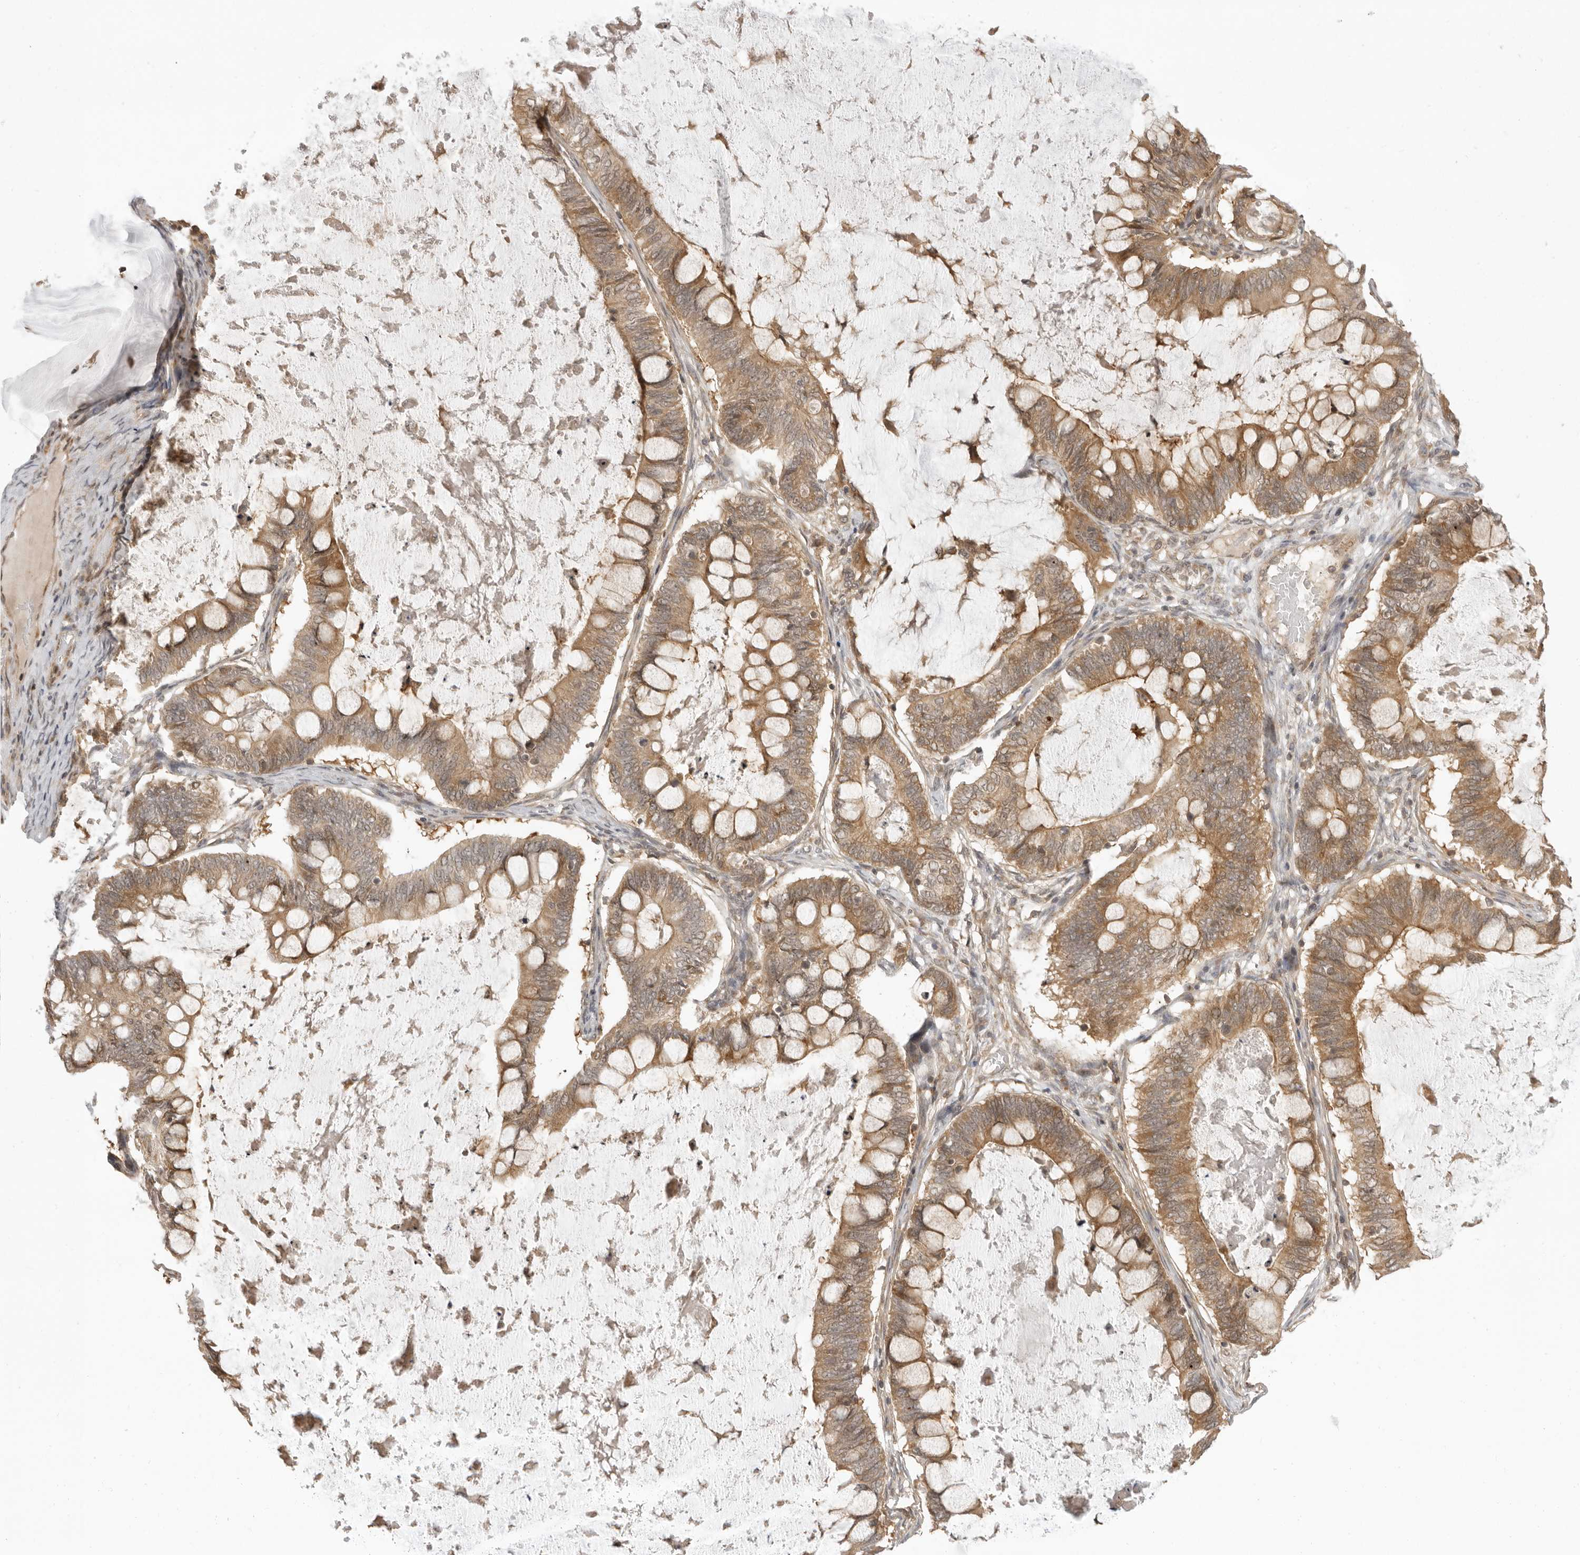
{"staining": {"intensity": "moderate", "quantity": ">75%", "location": "cytoplasmic/membranous"}, "tissue": "ovarian cancer", "cell_type": "Tumor cells", "image_type": "cancer", "snomed": [{"axis": "morphology", "description": "Cystadenocarcinoma, mucinous, NOS"}, {"axis": "topography", "description": "Ovary"}], "caption": "Protein expression analysis of ovarian cancer displays moderate cytoplasmic/membranous expression in approximately >75% of tumor cells.", "gene": "PRRC2A", "patient": {"sex": "female", "age": 61}}